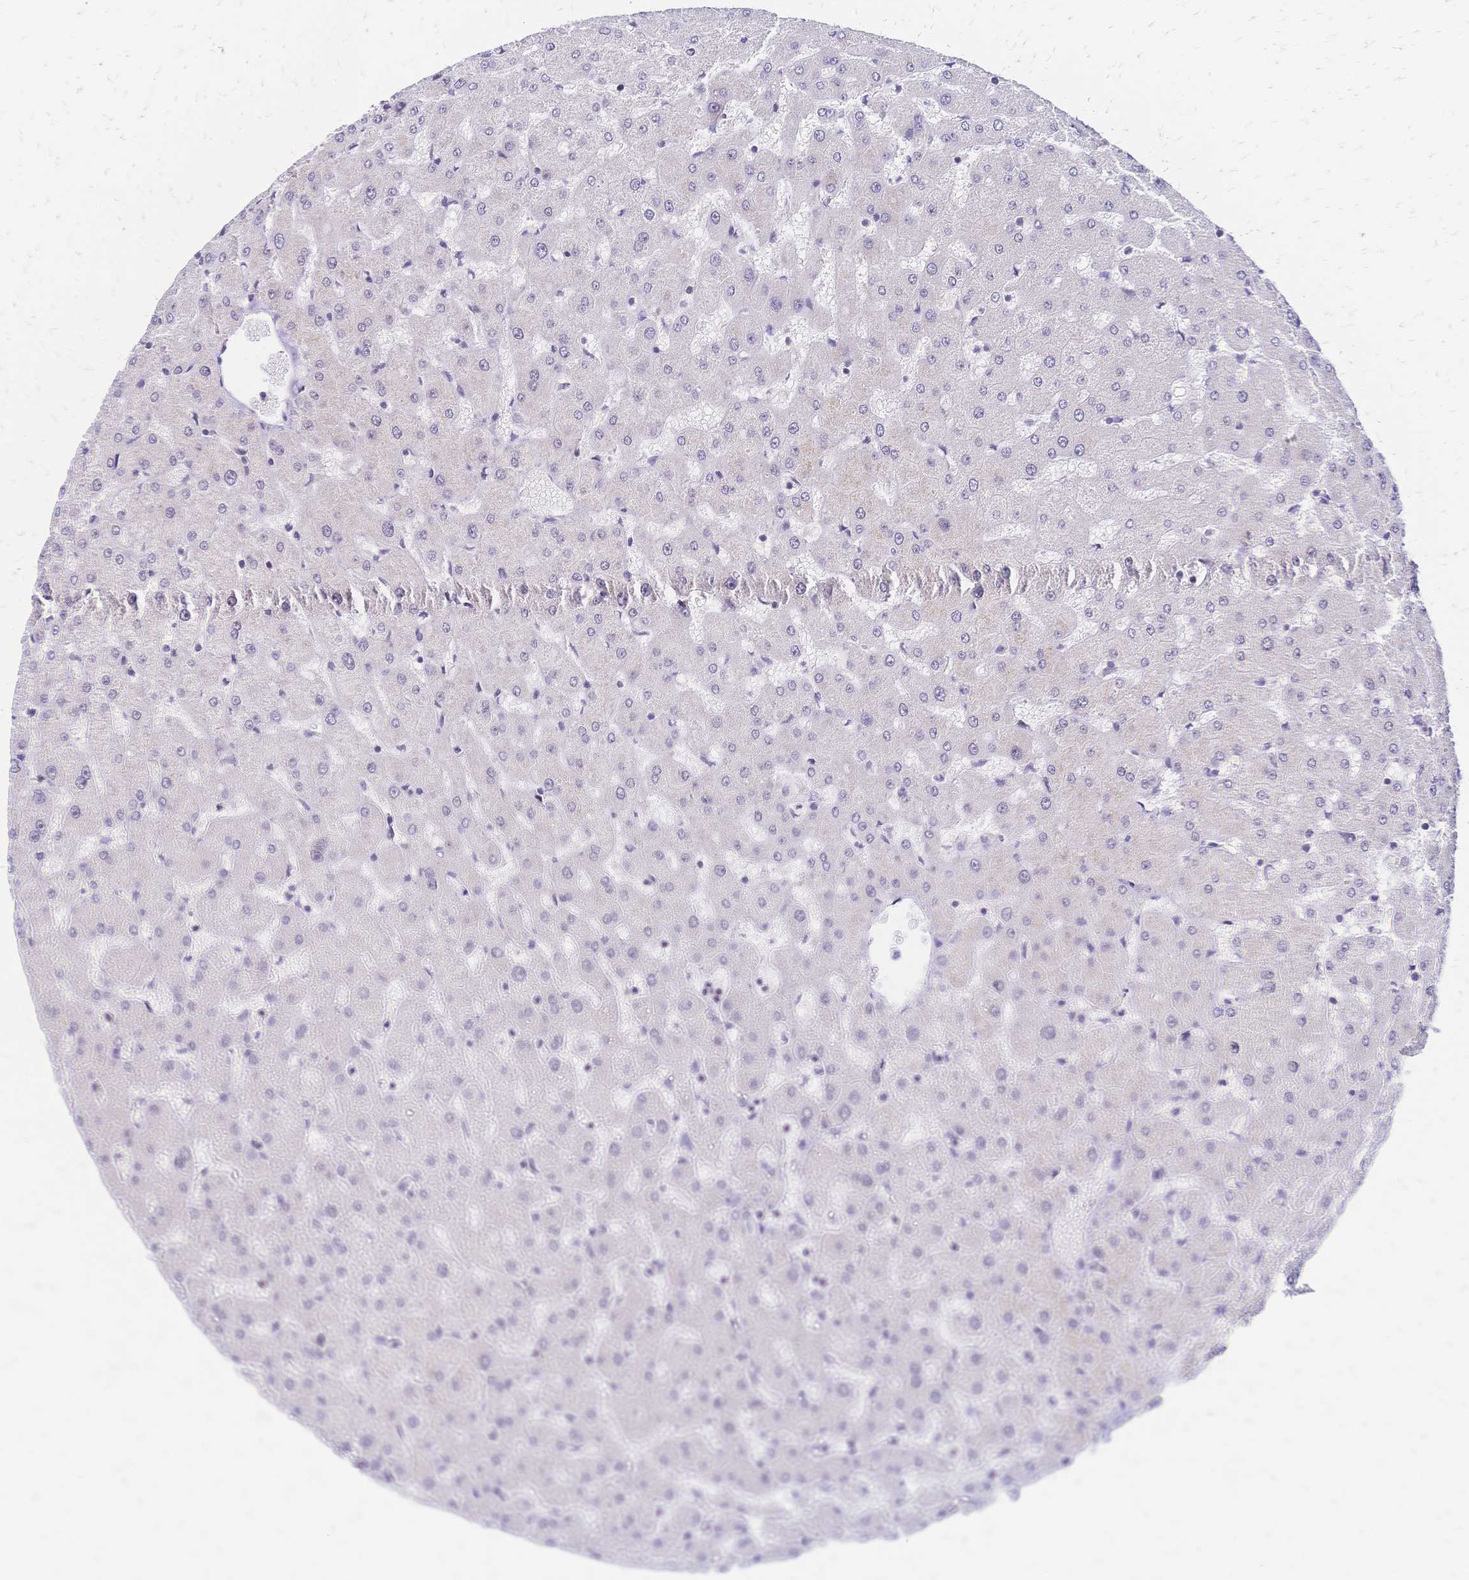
{"staining": {"intensity": "negative", "quantity": "none", "location": "none"}, "tissue": "liver", "cell_type": "Cholangiocytes", "image_type": "normal", "snomed": [{"axis": "morphology", "description": "Normal tissue, NOS"}, {"axis": "topography", "description": "Liver"}], "caption": "High power microscopy micrograph of an immunohistochemistry (IHC) photomicrograph of normal liver, revealing no significant positivity in cholangiocytes.", "gene": "CBX7", "patient": {"sex": "female", "age": 63}}